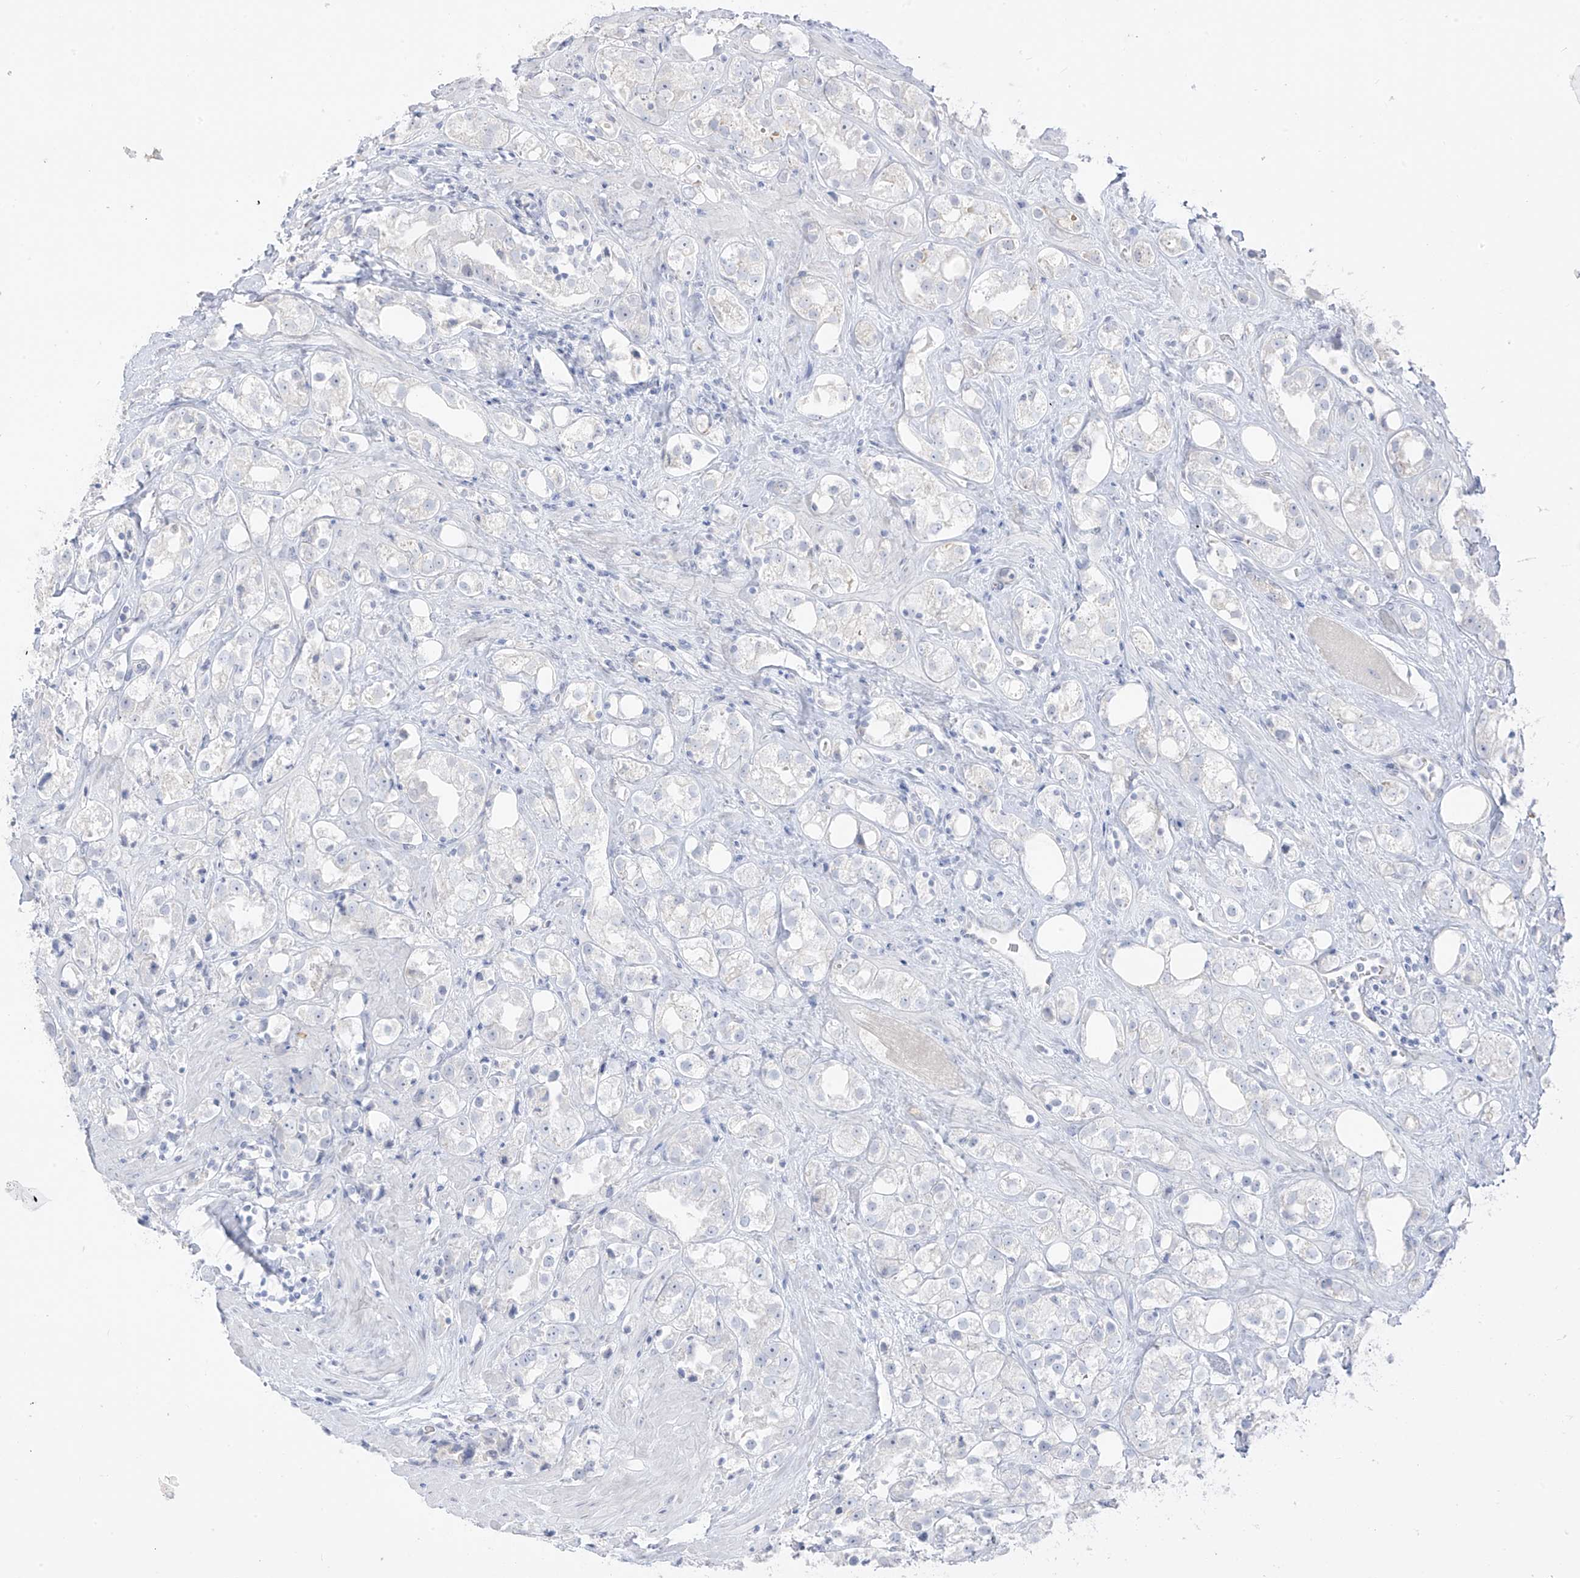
{"staining": {"intensity": "negative", "quantity": "none", "location": "none"}, "tissue": "prostate cancer", "cell_type": "Tumor cells", "image_type": "cancer", "snomed": [{"axis": "morphology", "description": "Adenocarcinoma, NOS"}, {"axis": "topography", "description": "Prostate"}], "caption": "Immunohistochemical staining of human prostate cancer (adenocarcinoma) reveals no significant staining in tumor cells. The staining is performed using DAB brown chromogen with nuclei counter-stained in using hematoxylin.", "gene": "DCDC2", "patient": {"sex": "male", "age": 79}}